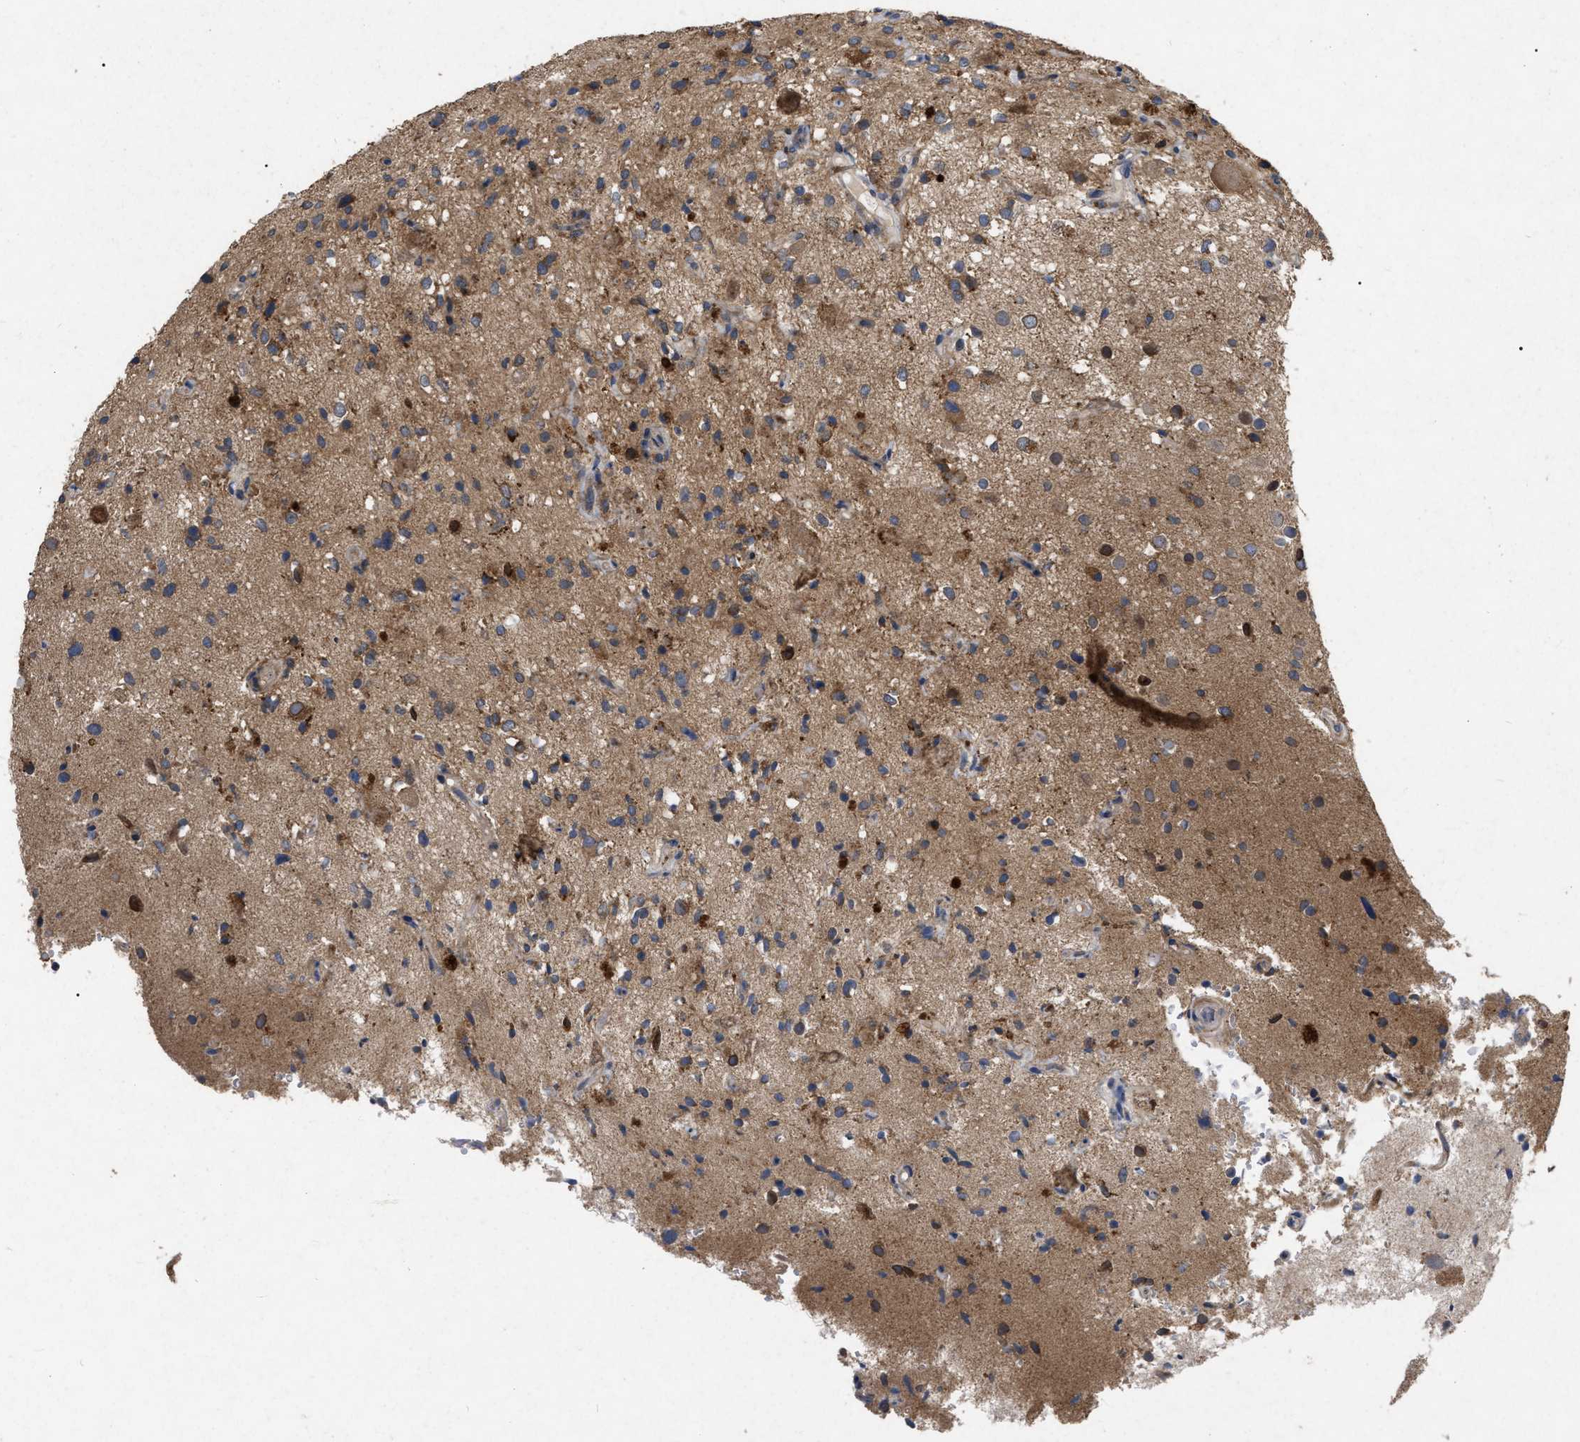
{"staining": {"intensity": "moderate", "quantity": ">75%", "location": "cytoplasmic/membranous"}, "tissue": "glioma", "cell_type": "Tumor cells", "image_type": "cancer", "snomed": [{"axis": "morphology", "description": "Glioma, malignant, High grade"}, {"axis": "topography", "description": "Brain"}], "caption": "Glioma stained for a protein exhibits moderate cytoplasmic/membranous positivity in tumor cells.", "gene": "CDKN2C", "patient": {"sex": "male", "age": 33}}